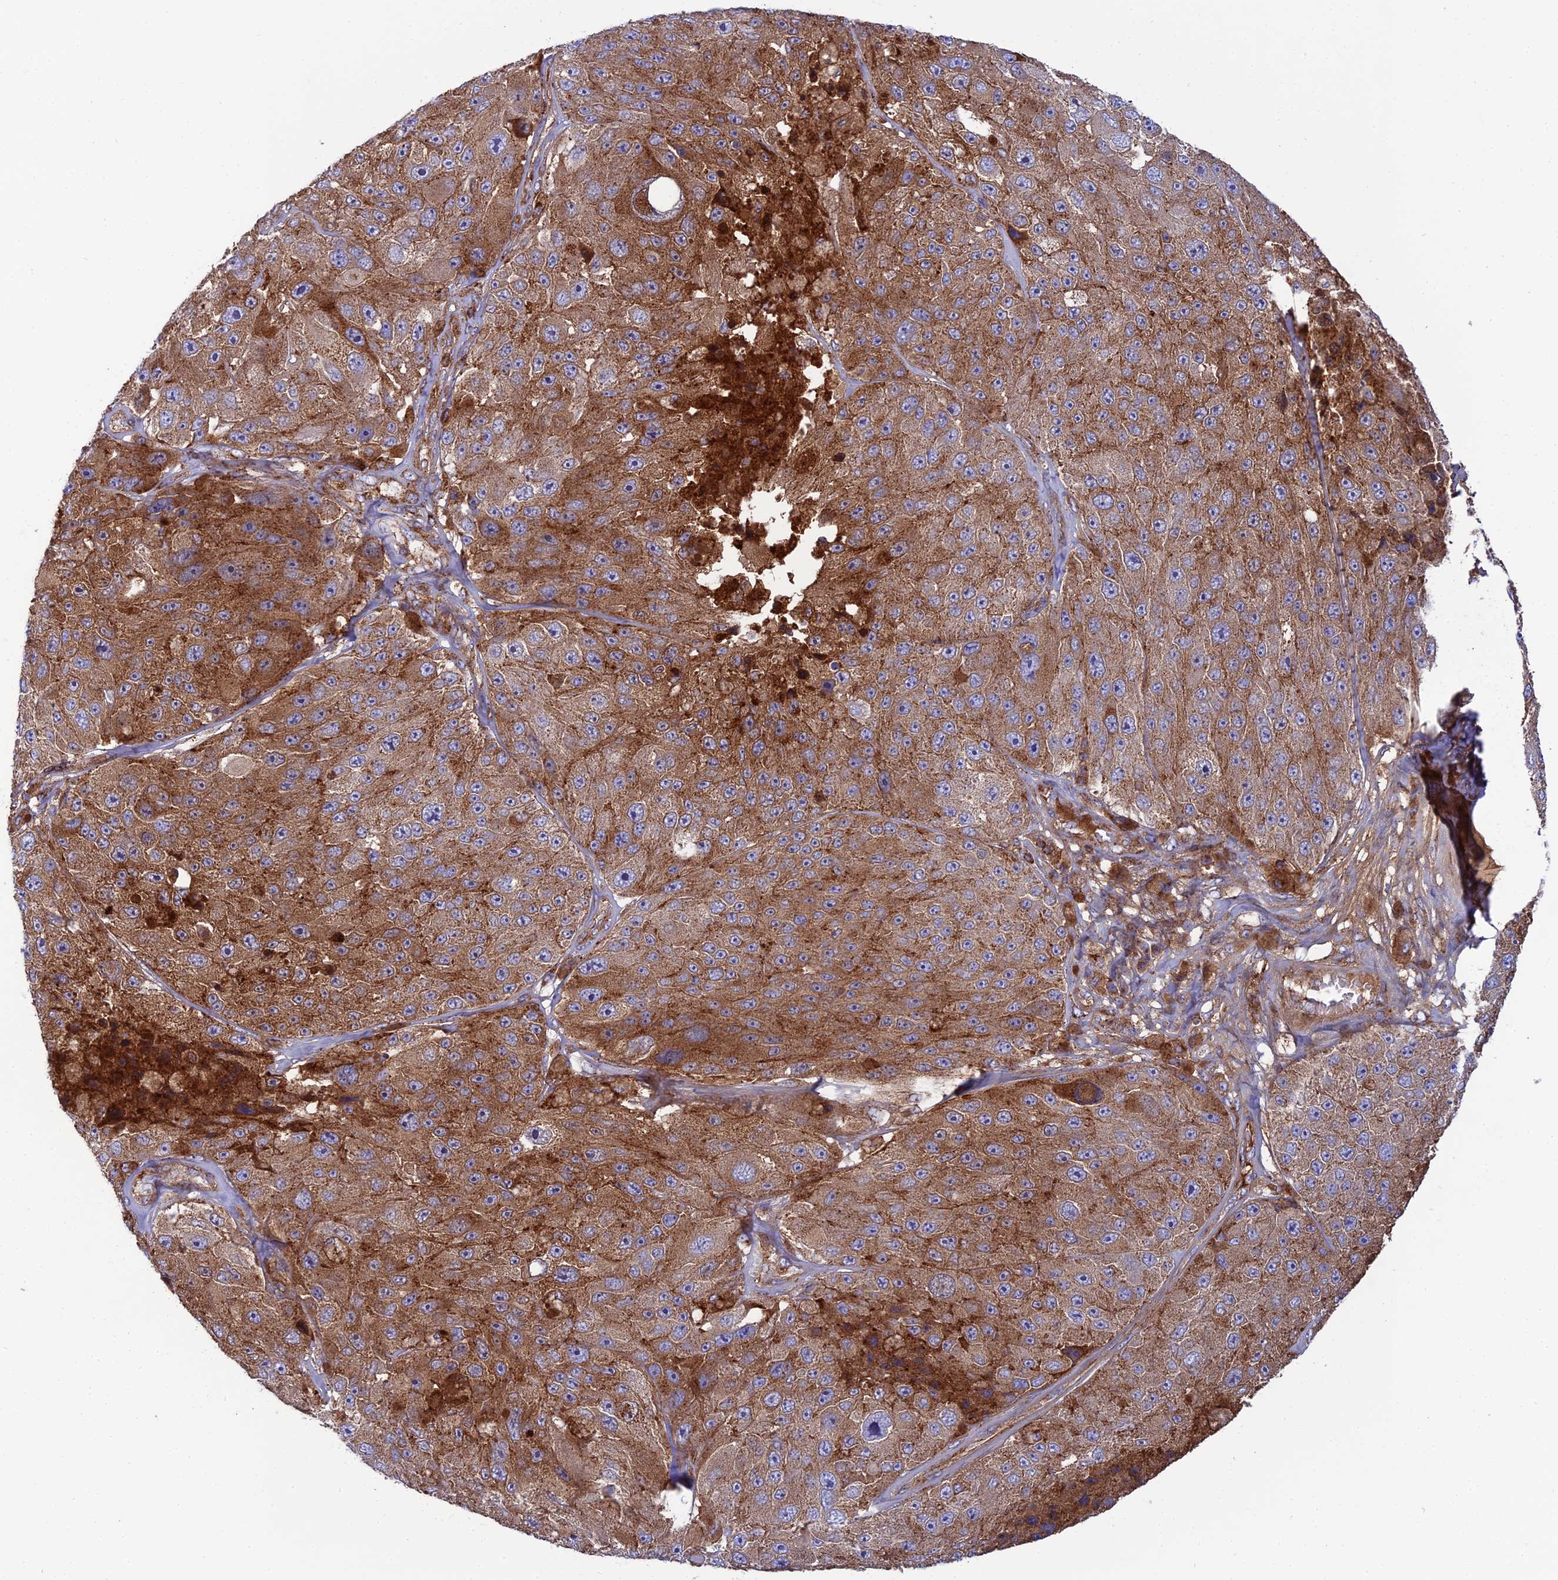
{"staining": {"intensity": "strong", "quantity": ">75%", "location": "cytoplasmic/membranous"}, "tissue": "melanoma", "cell_type": "Tumor cells", "image_type": "cancer", "snomed": [{"axis": "morphology", "description": "Malignant melanoma, Metastatic site"}, {"axis": "topography", "description": "Lymph node"}], "caption": "A micrograph showing strong cytoplasmic/membranous positivity in about >75% of tumor cells in malignant melanoma (metastatic site), as visualized by brown immunohistochemical staining.", "gene": "LNPEP", "patient": {"sex": "male", "age": 62}}